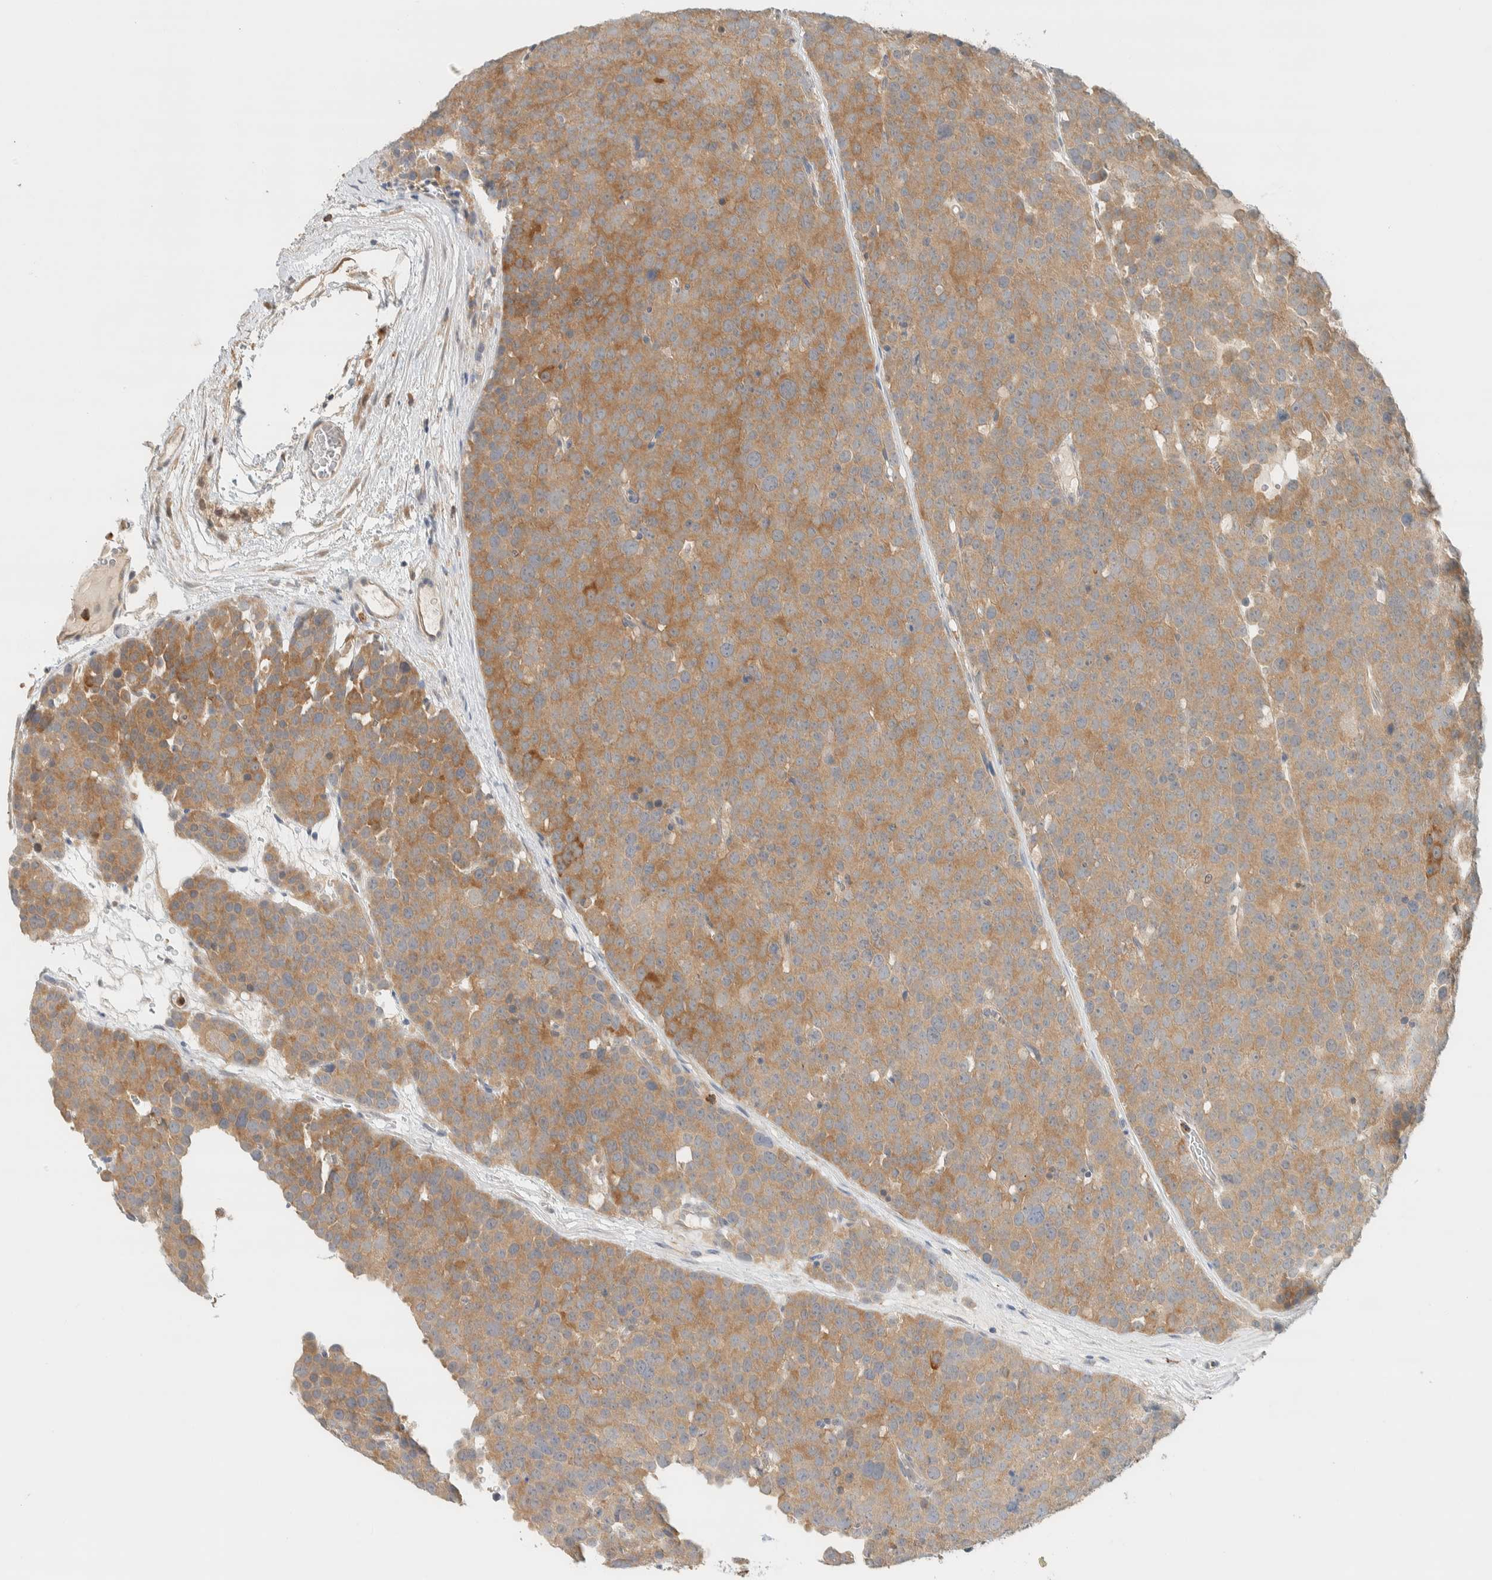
{"staining": {"intensity": "moderate", "quantity": ">75%", "location": "cytoplasmic/membranous"}, "tissue": "testis cancer", "cell_type": "Tumor cells", "image_type": "cancer", "snomed": [{"axis": "morphology", "description": "Seminoma, NOS"}, {"axis": "topography", "description": "Testis"}], "caption": "Immunohistochemical staining of testis seminoma demonstrates medium levels of moderate cytoplasmic/membranous protein staining in about >75% of tumor cells.", "gene": "RAB11FIP1", "patient": {"sex": "male", "age": 71}}